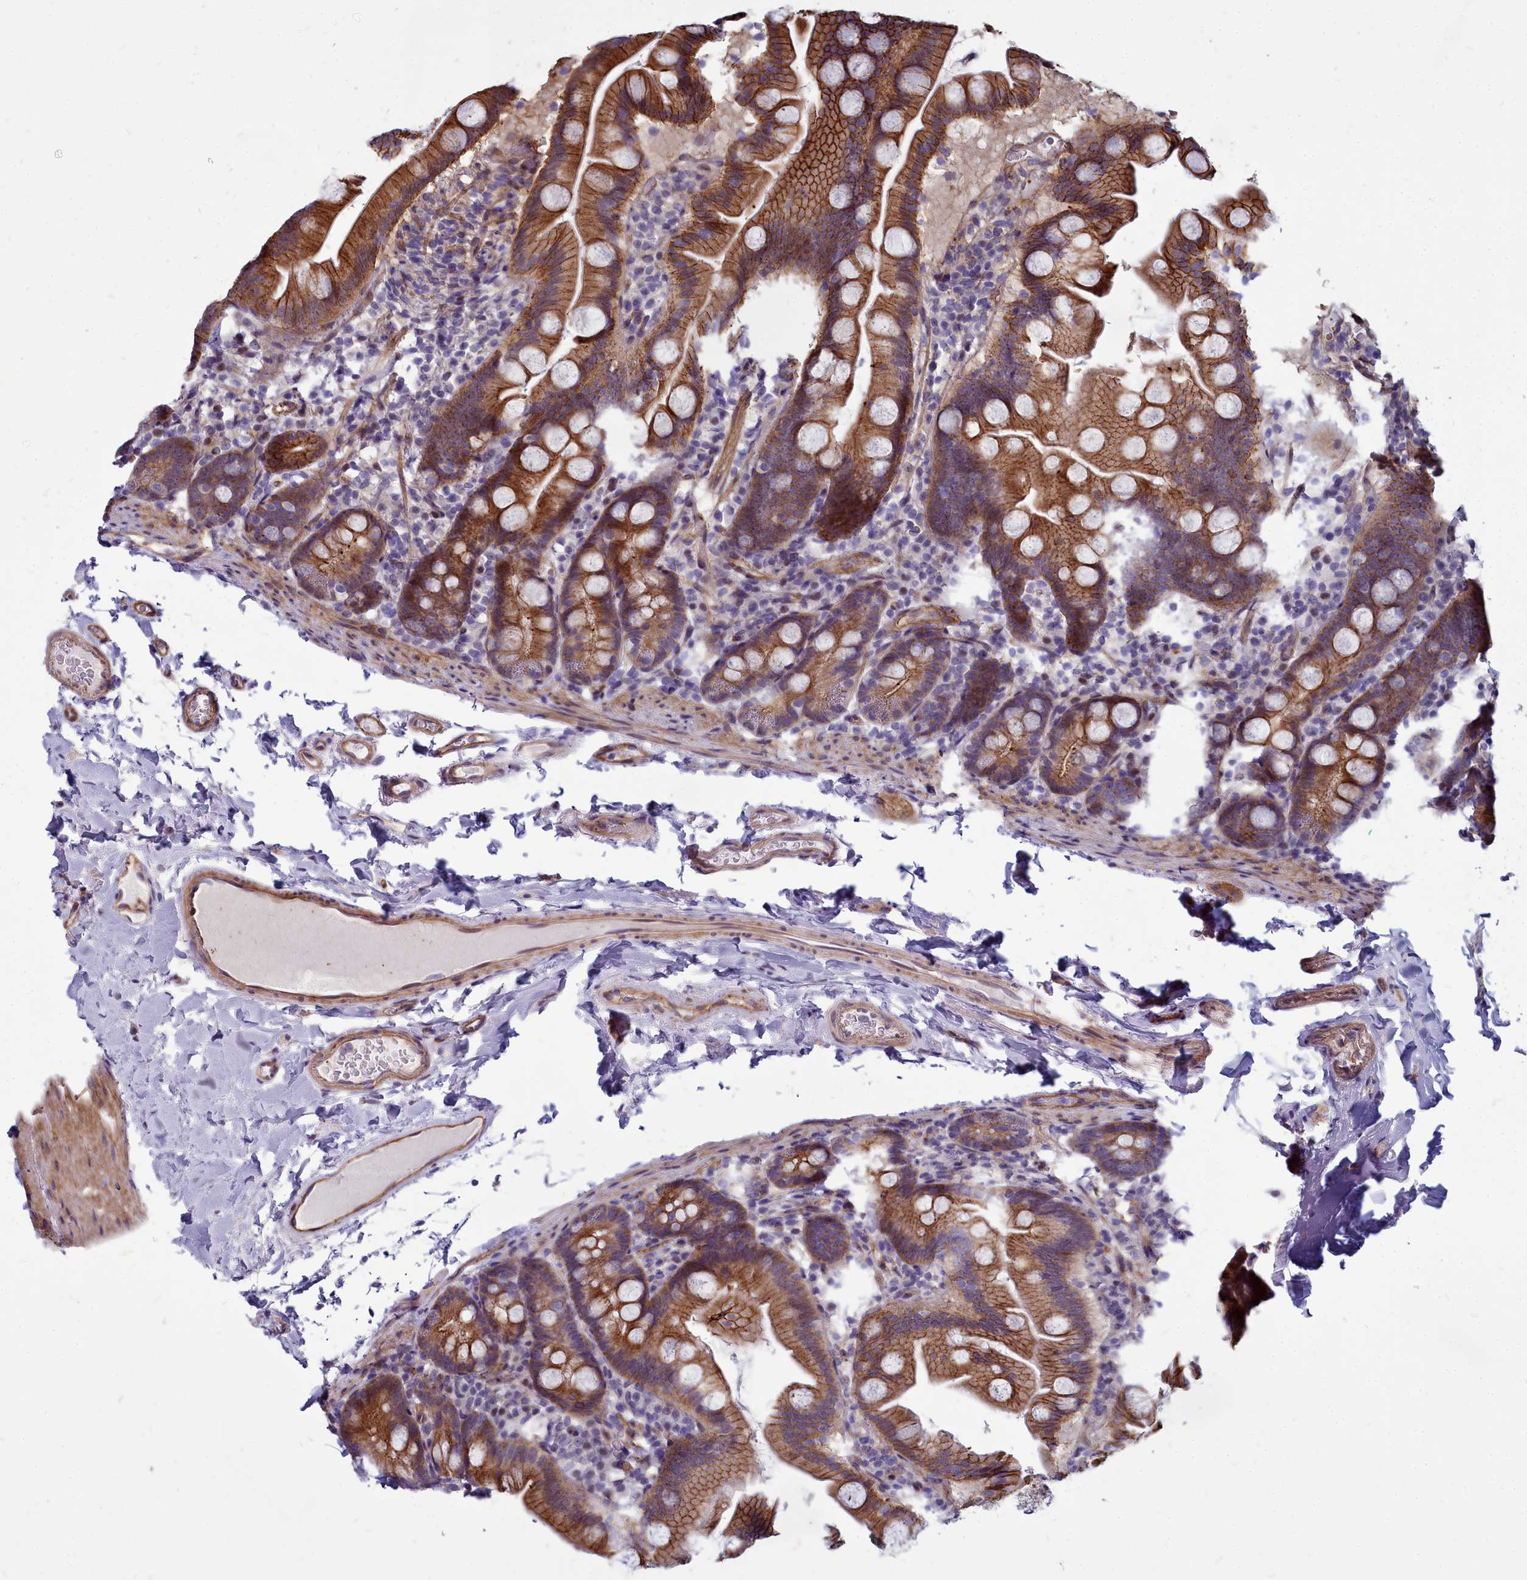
{"staining": {"intensity": "moderate", "quantity": ">75%", "location": "cytoplasmic/membranous"}, "tissue": "small intestine", "cell_type": "Glandular cells", "image_type": "normal", "snomed": [{"axis": "morphology", "description": "Normal tissue, NOS"}, {"axis": "topography", "description": "Small intestine"}], "caption": "This is a micrograph of immunohistochemistry (IHC) staining of normal small intestine, which shows moderate staining in the cytoplasmic/membranous of glandular cells.", "gene": "TTC5", "patient": {"sex": "female", "age": 68}}